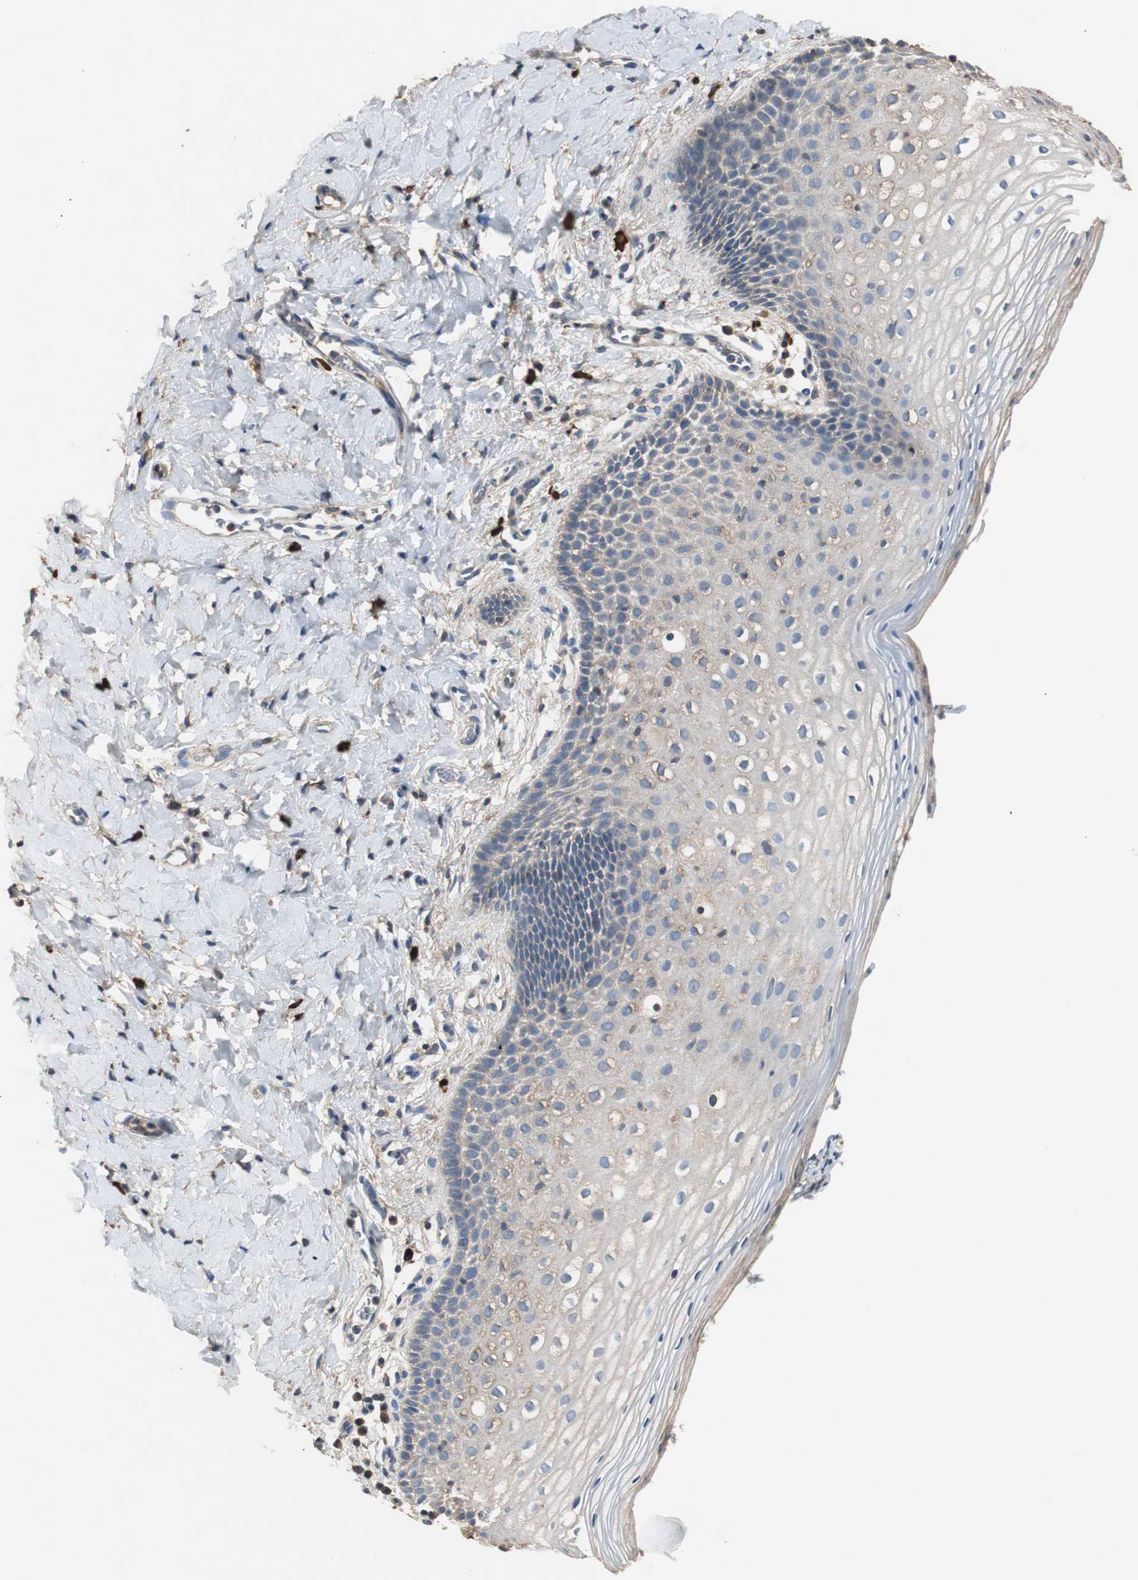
{"staining": {"intensity": "weak", "quantity": "<25%", "location": "cytoplasmic/membranous"}, "tissue": "vagina", "cell_type": "Squamous epithelial cells", "image_type": "normal", "snomed": [{"axis": "morphology", "description": "Normal tissue, NOS"}, {"axis": "topography", "description": "Vagina"}], "caption": "The photomicrograph reveals no significant expression in squamous epithelial cells of vagina.", "gene": "TNFRSF14", "patient": {"sex": "female", "age": 55}}